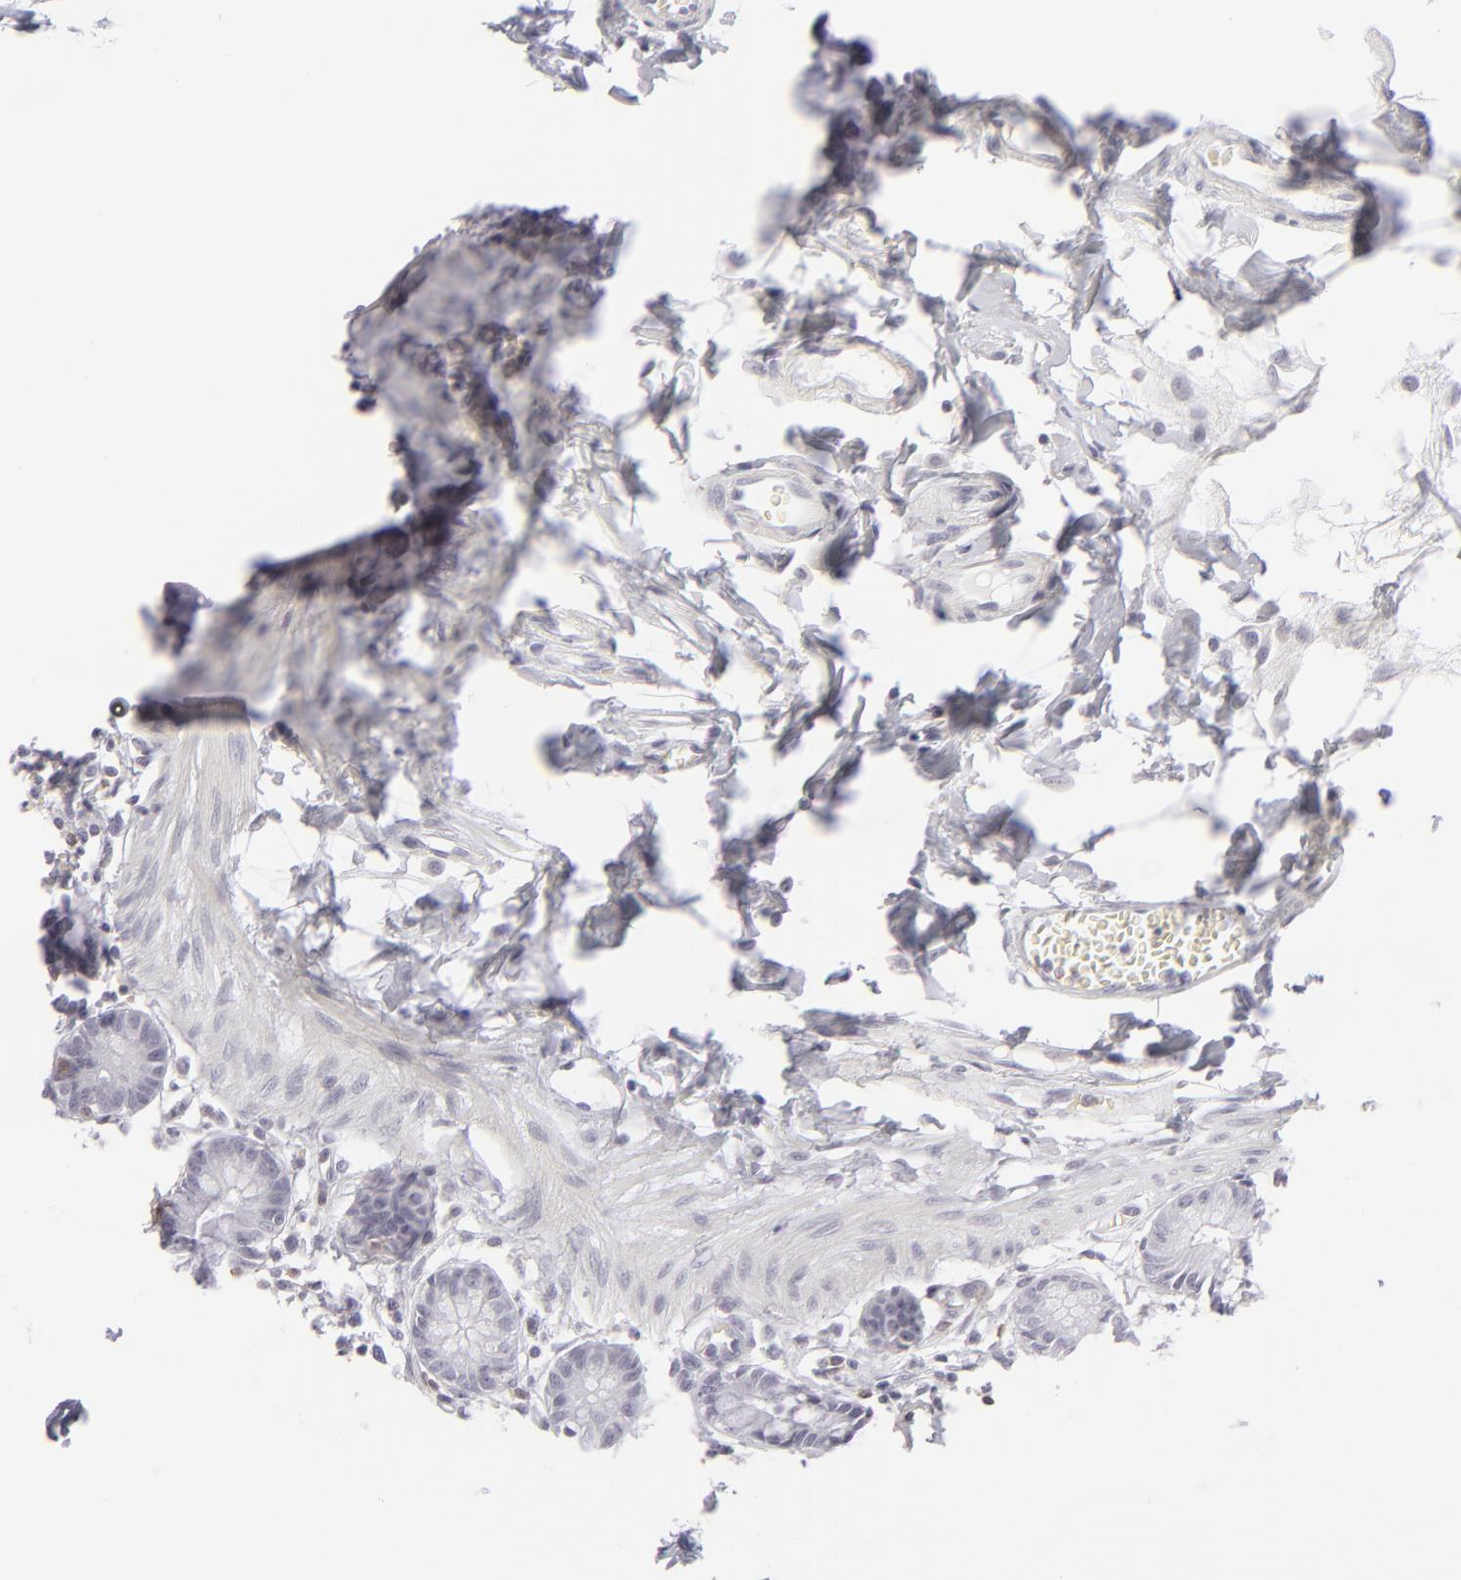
{"staining": {"intensity": "negative", "quantity": "none", "location": "none"}, "tissue": "small intestine", "cell_type": "Glandular cells", "image_type": "normal", "snomed": [{"axis": "morphology", "description": "Normal tissue, NOS"}, {"axis": "topography", "description": "Small intestine"}], "caption": "The immunohistochemistry (IHC) micrograph has no significant staining in glandular cells of small intestine.", "gene": "CD7", "patient": {"sex": "female", "age": 61}}